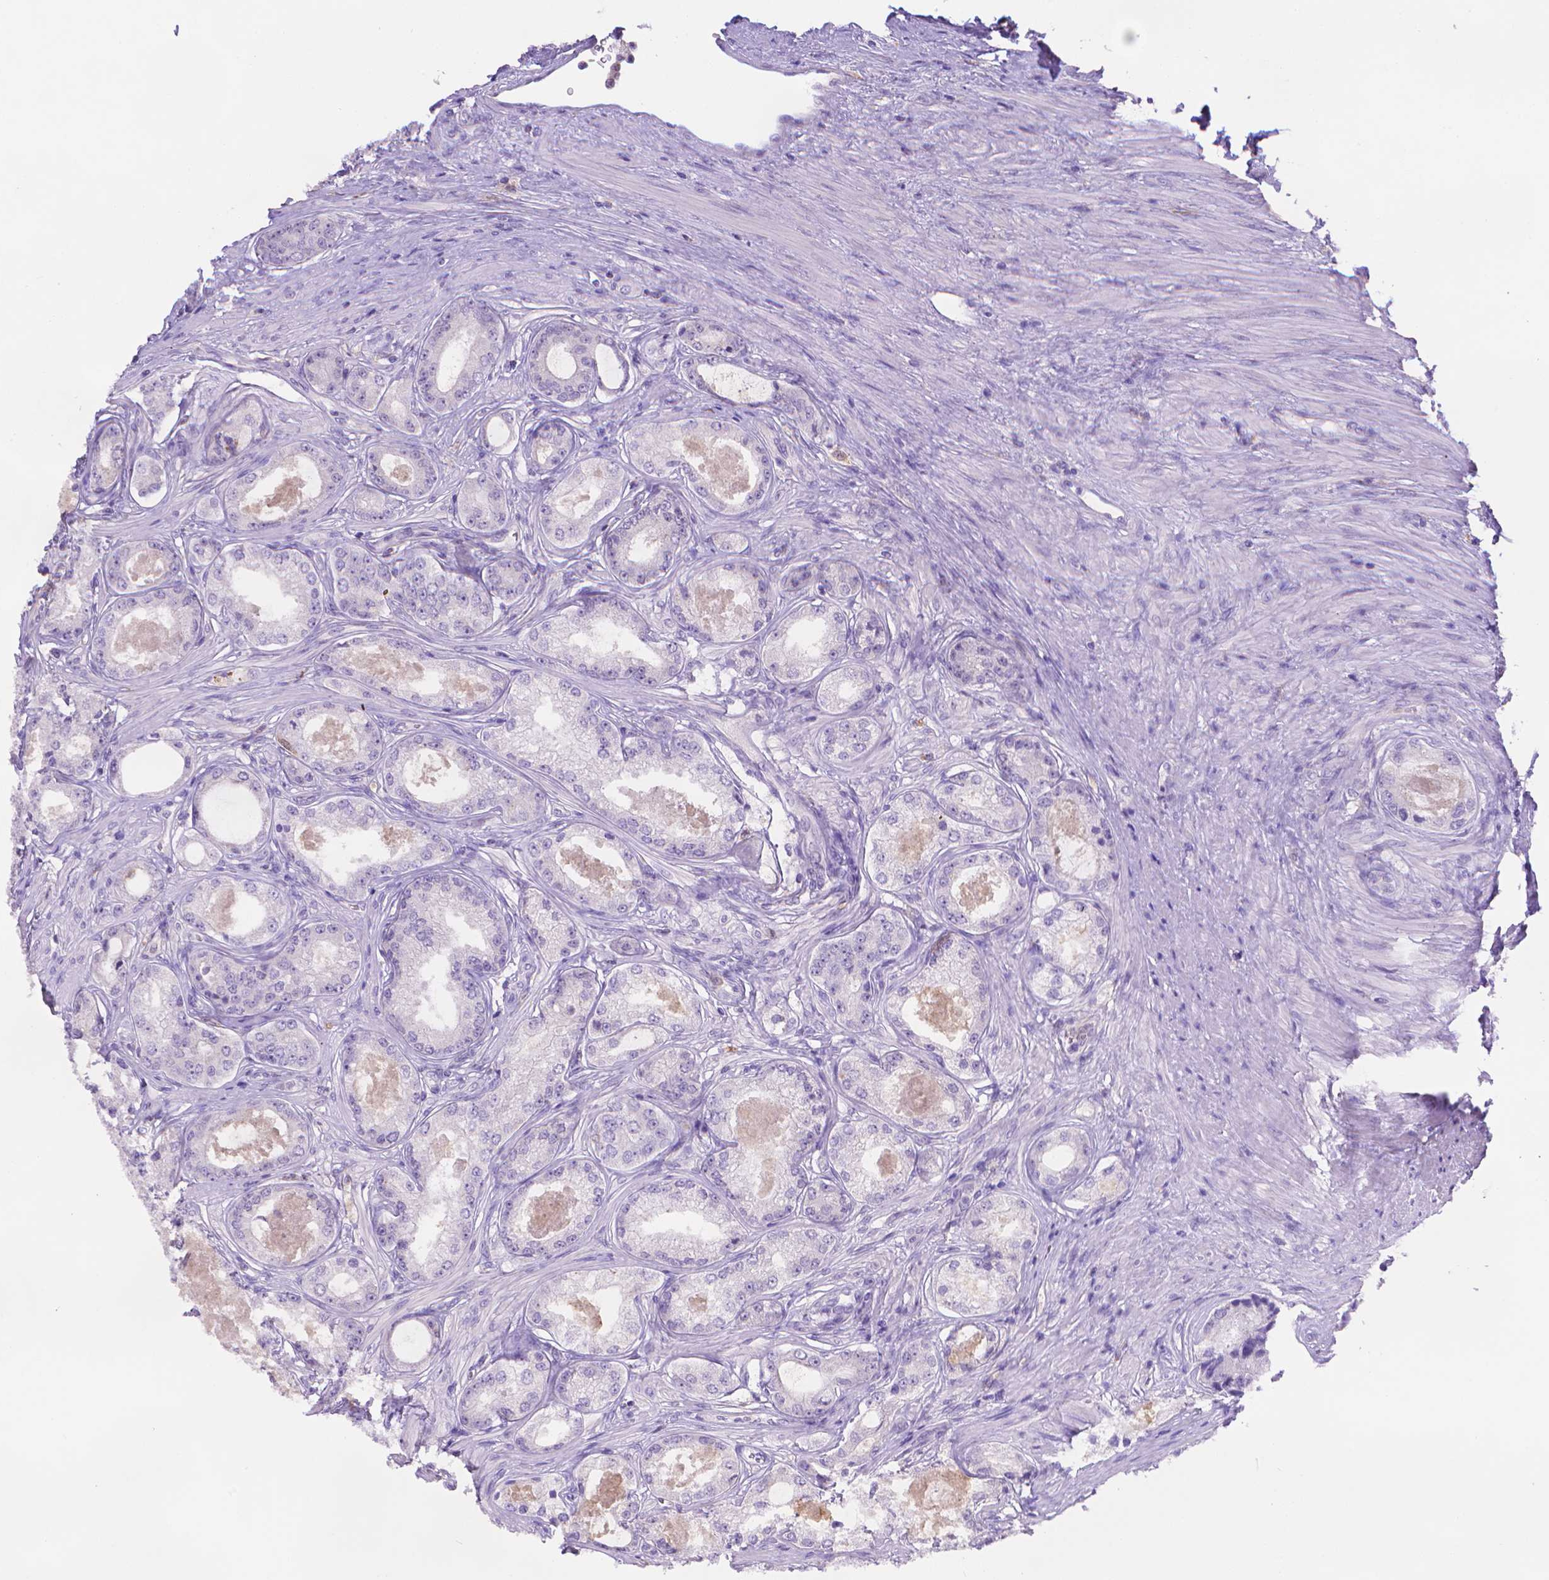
{"staining": {"intensity": "negative", "quantity": "none", "location": "none"}, "tissue": "prostate cancer", "cell_type": "Tumor cells", "image_type": "cancer", "snomed": [{"axis": "morphology", "description": "Adenocarcinoma, Low grade"}, {"axis": "topography", "description": "Prostate"}], "caption": "Protein analysis of prostate low-grade adenocarcinoma exhibits no significant staining in tumor cells.", "gene": "FGD2", "patient": {"sex": "male", "age": 68}}